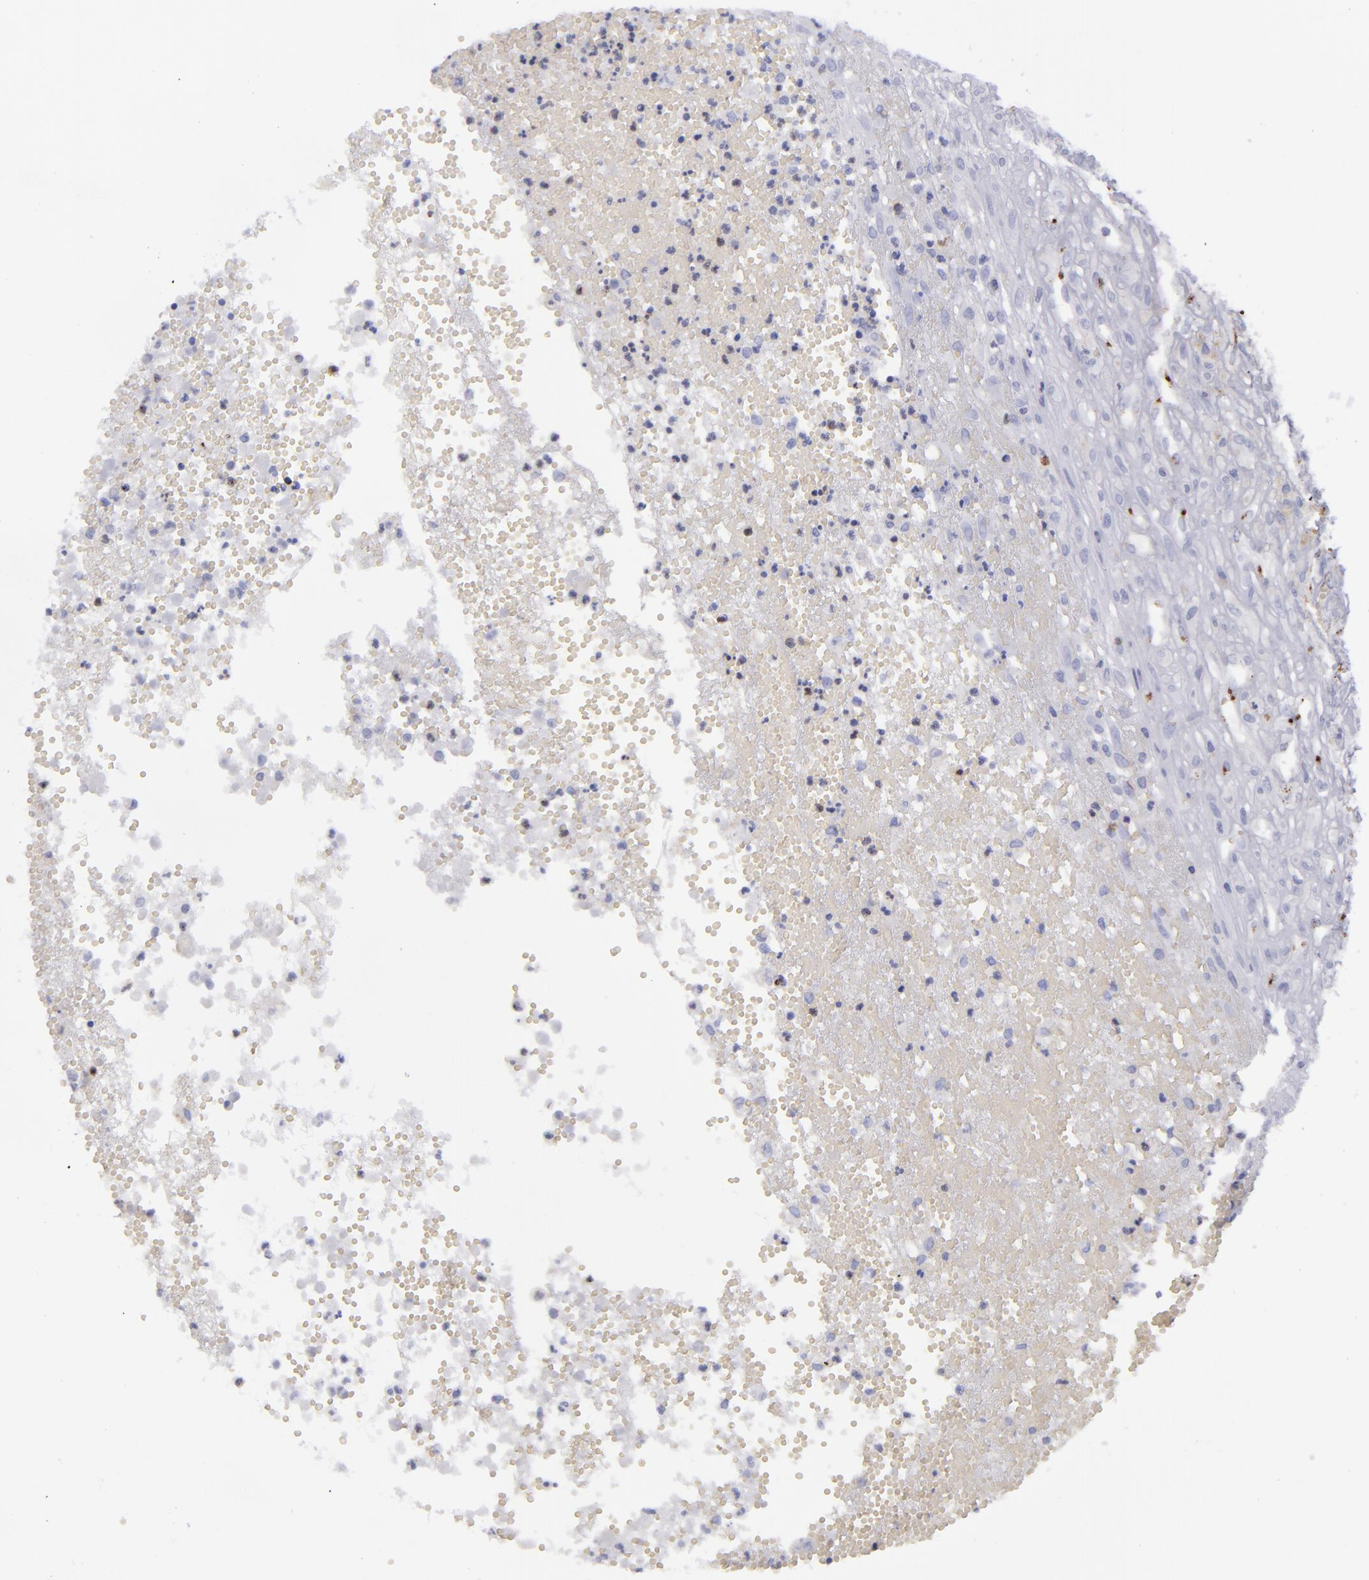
{"staining": {"intensity": "negative", "quantity": "none", "location": "none"}, "tissue": "glioma", "cell_type": "Tumor cells", "image_type": "cancer", "snomed": [{"axis": "morphology", "description": "Glioma, malignant, High grade"}, {"axis": "topography", "description": "Brain"}], "caption": "A photomicrograph of human glioma is negative for staining in tumor cells.", "gene": "CD27", "patient": {"sex": "male", "age": 66}}